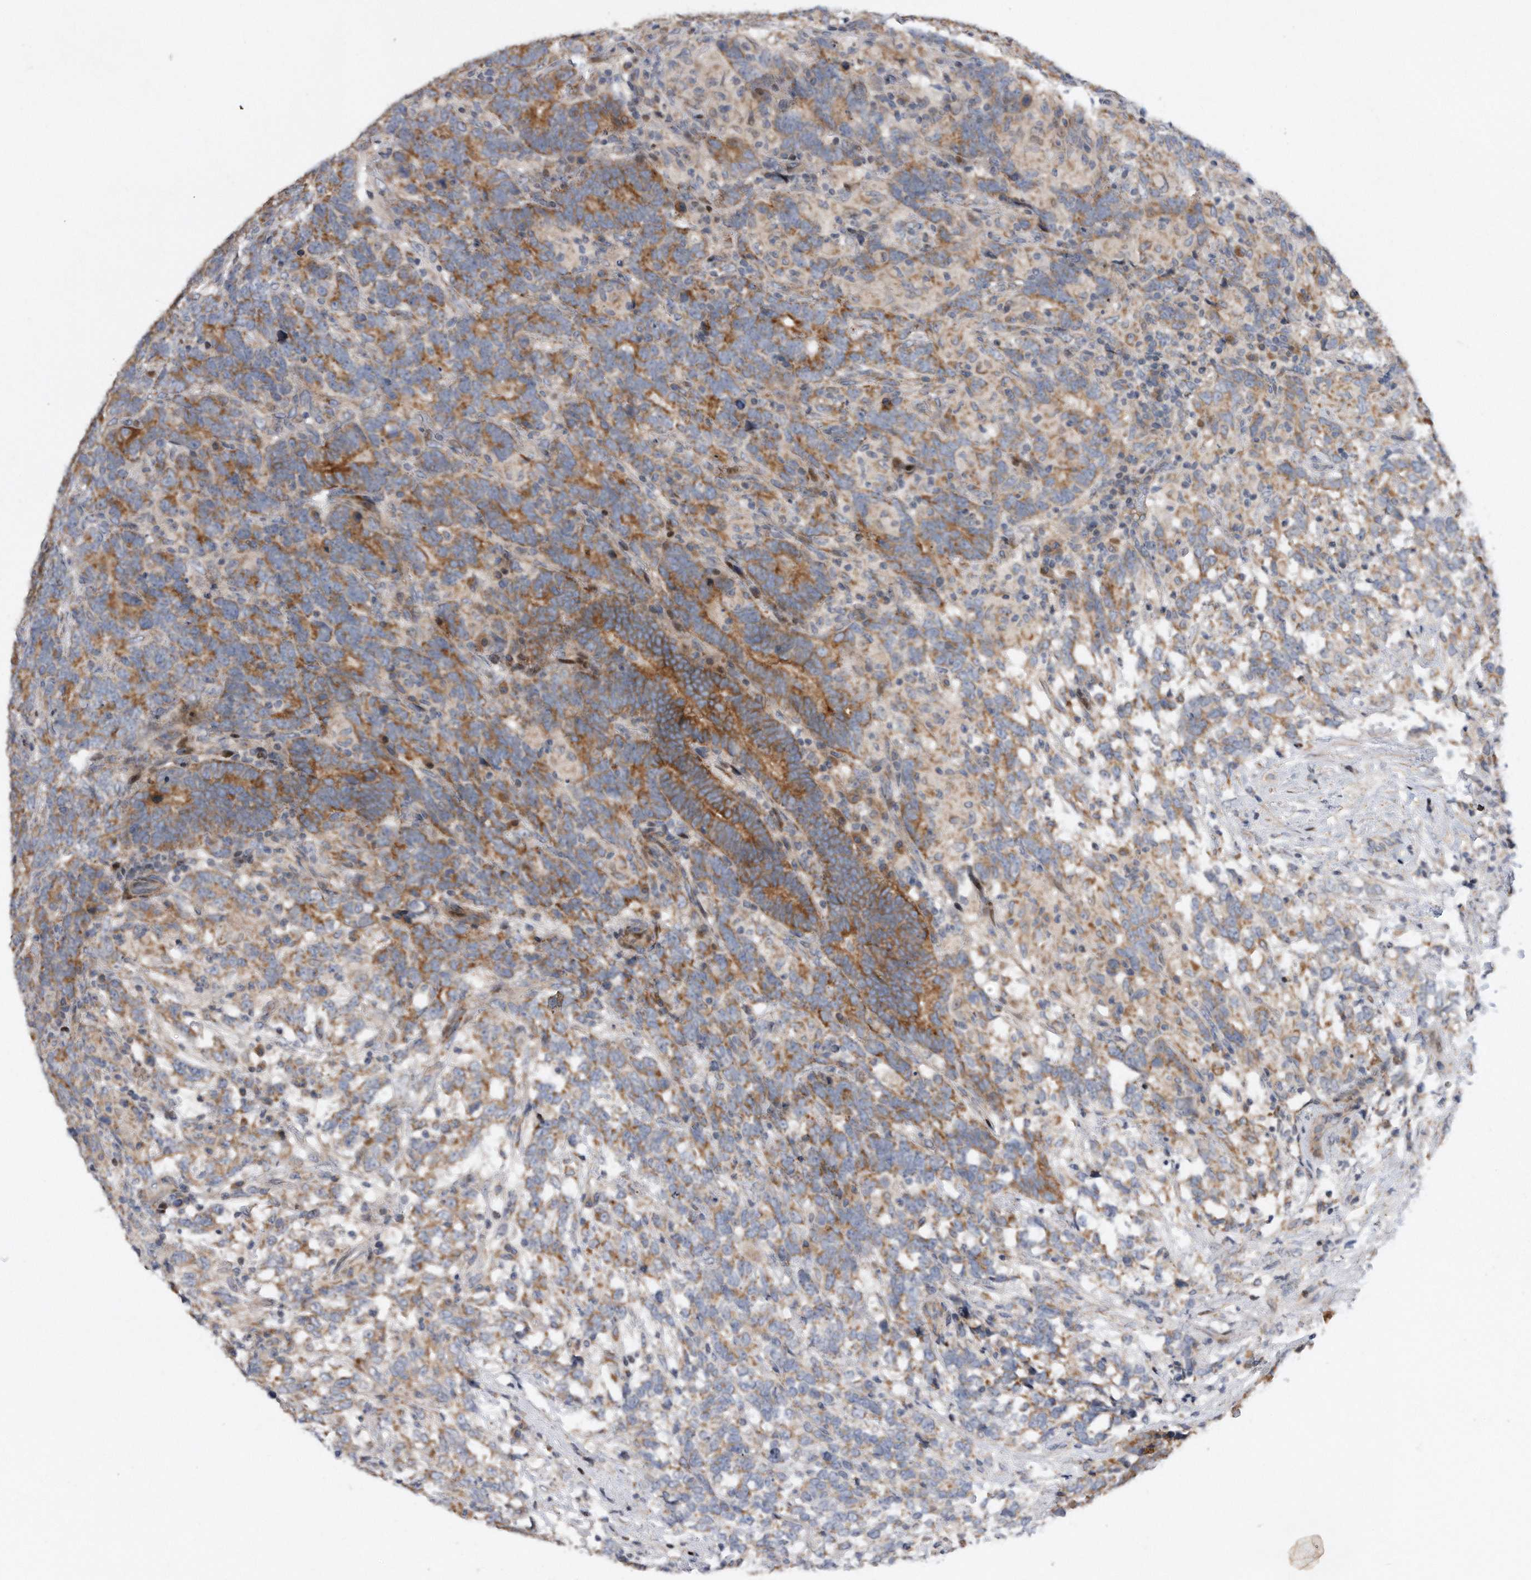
{"staining": {"intensity": "moderate", "quantity": "<25%", "location": "cytoplasmic/membranous"}, "tissue": "testis cancer", "cell_type": "Tumor cells", "image_type": "cancer", "snomed": [{"axis": "morphology", "description": "Carcinoma, Embryonal, NOS"}, {"axis": "topography", "description": "Testis"}], "caption": "Immunohistochemical staining of testis cancer (embryonal carcinoma) displays low levels of moderate cytoplasmic/membranous positivity in about <25% of tumor cells.", "gene": "CDH12", "patient": {"sex": "male", "age": 26}}